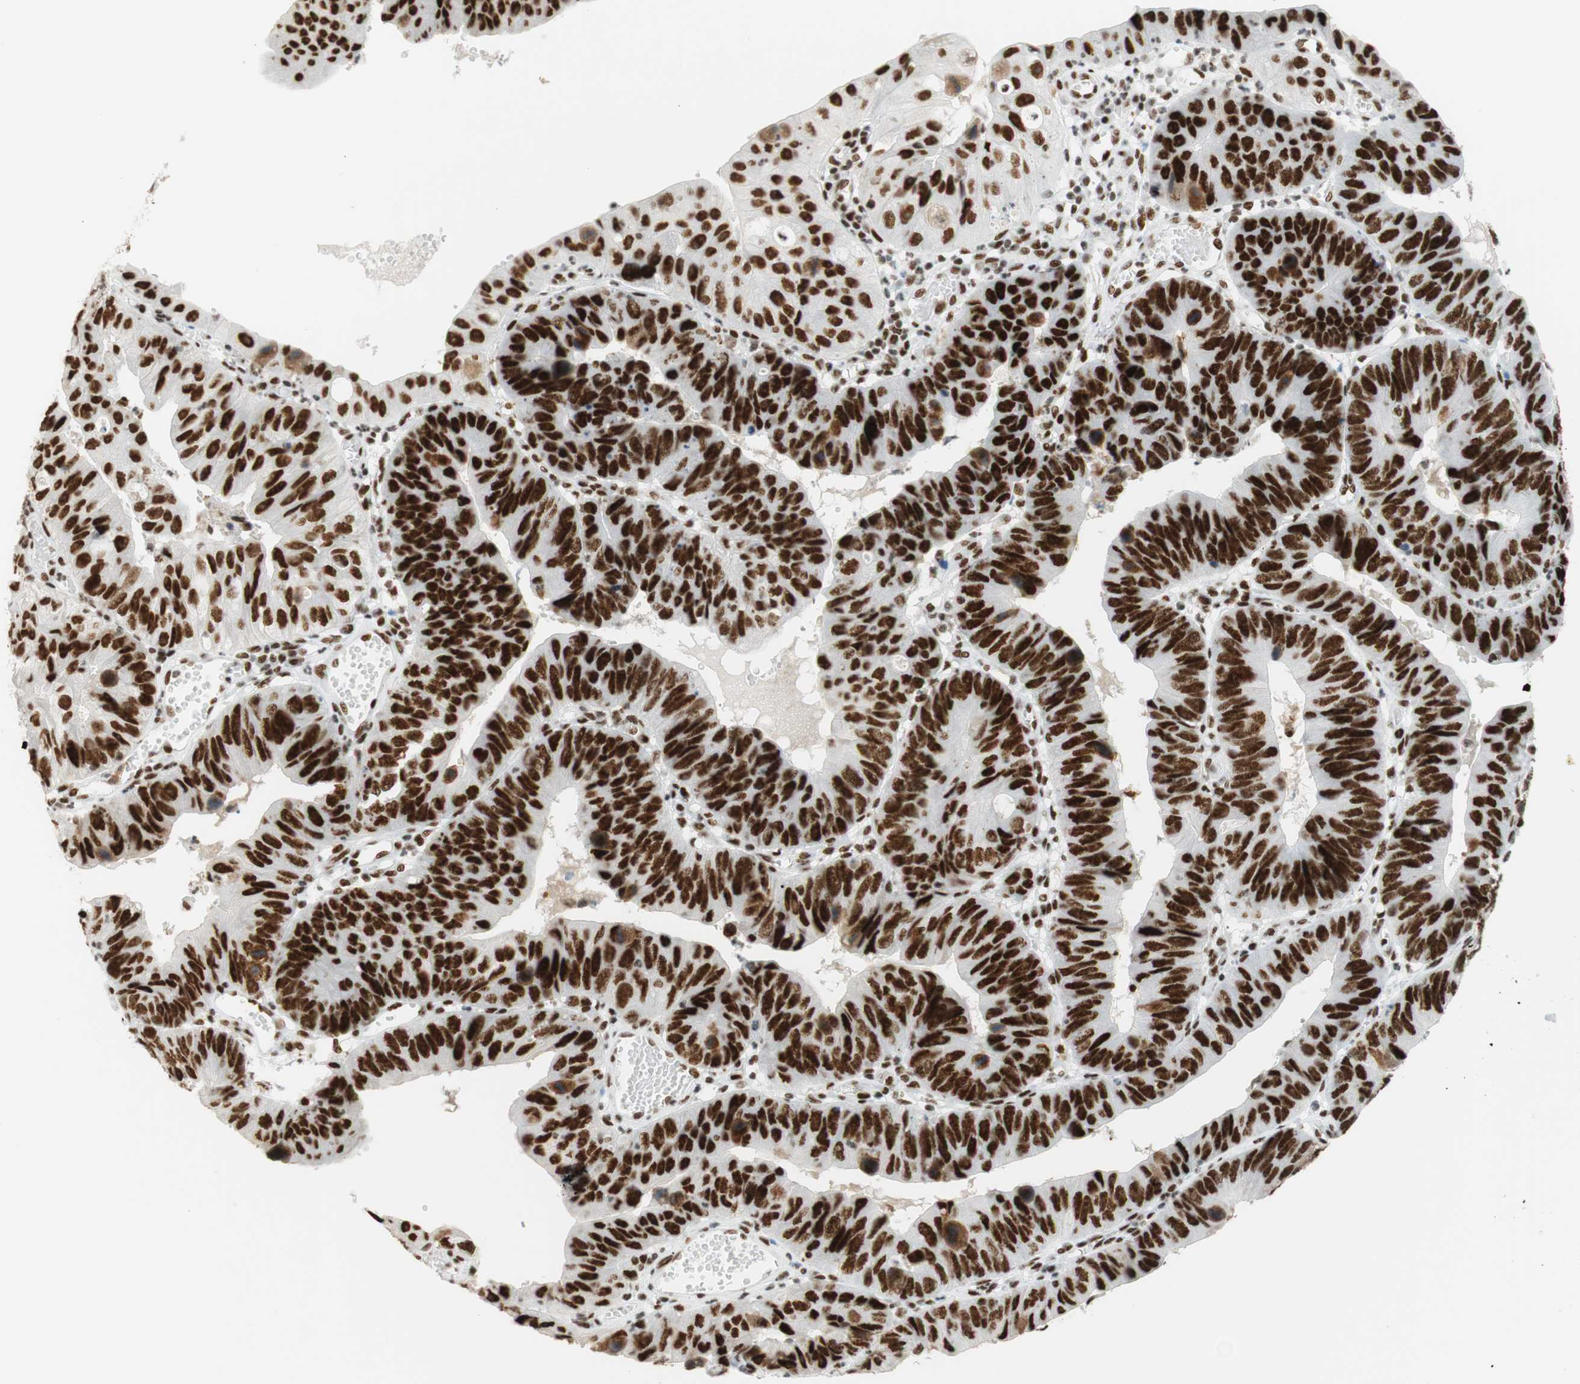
{"staining": {"intensity": "strong", "quantity": ">75%", "location": "nuclear"}, "tissue": "stomach cancer", "cell_type": "Tumor cells", "image_type": "cancer", "snomed": [{"axis": "morphology", "description": "Adenocarcinoma, NOS"}, {"axis": "topography", "description": "Stomach"}], "caption": "This is a histology image of immunohistochemistry staining of stomach cancer (adenocarcinoma), which shows strong expression in the nuclear of tumor cells.", "gene": "RNF20", "patient": {"sex": "male", "age": 59}}